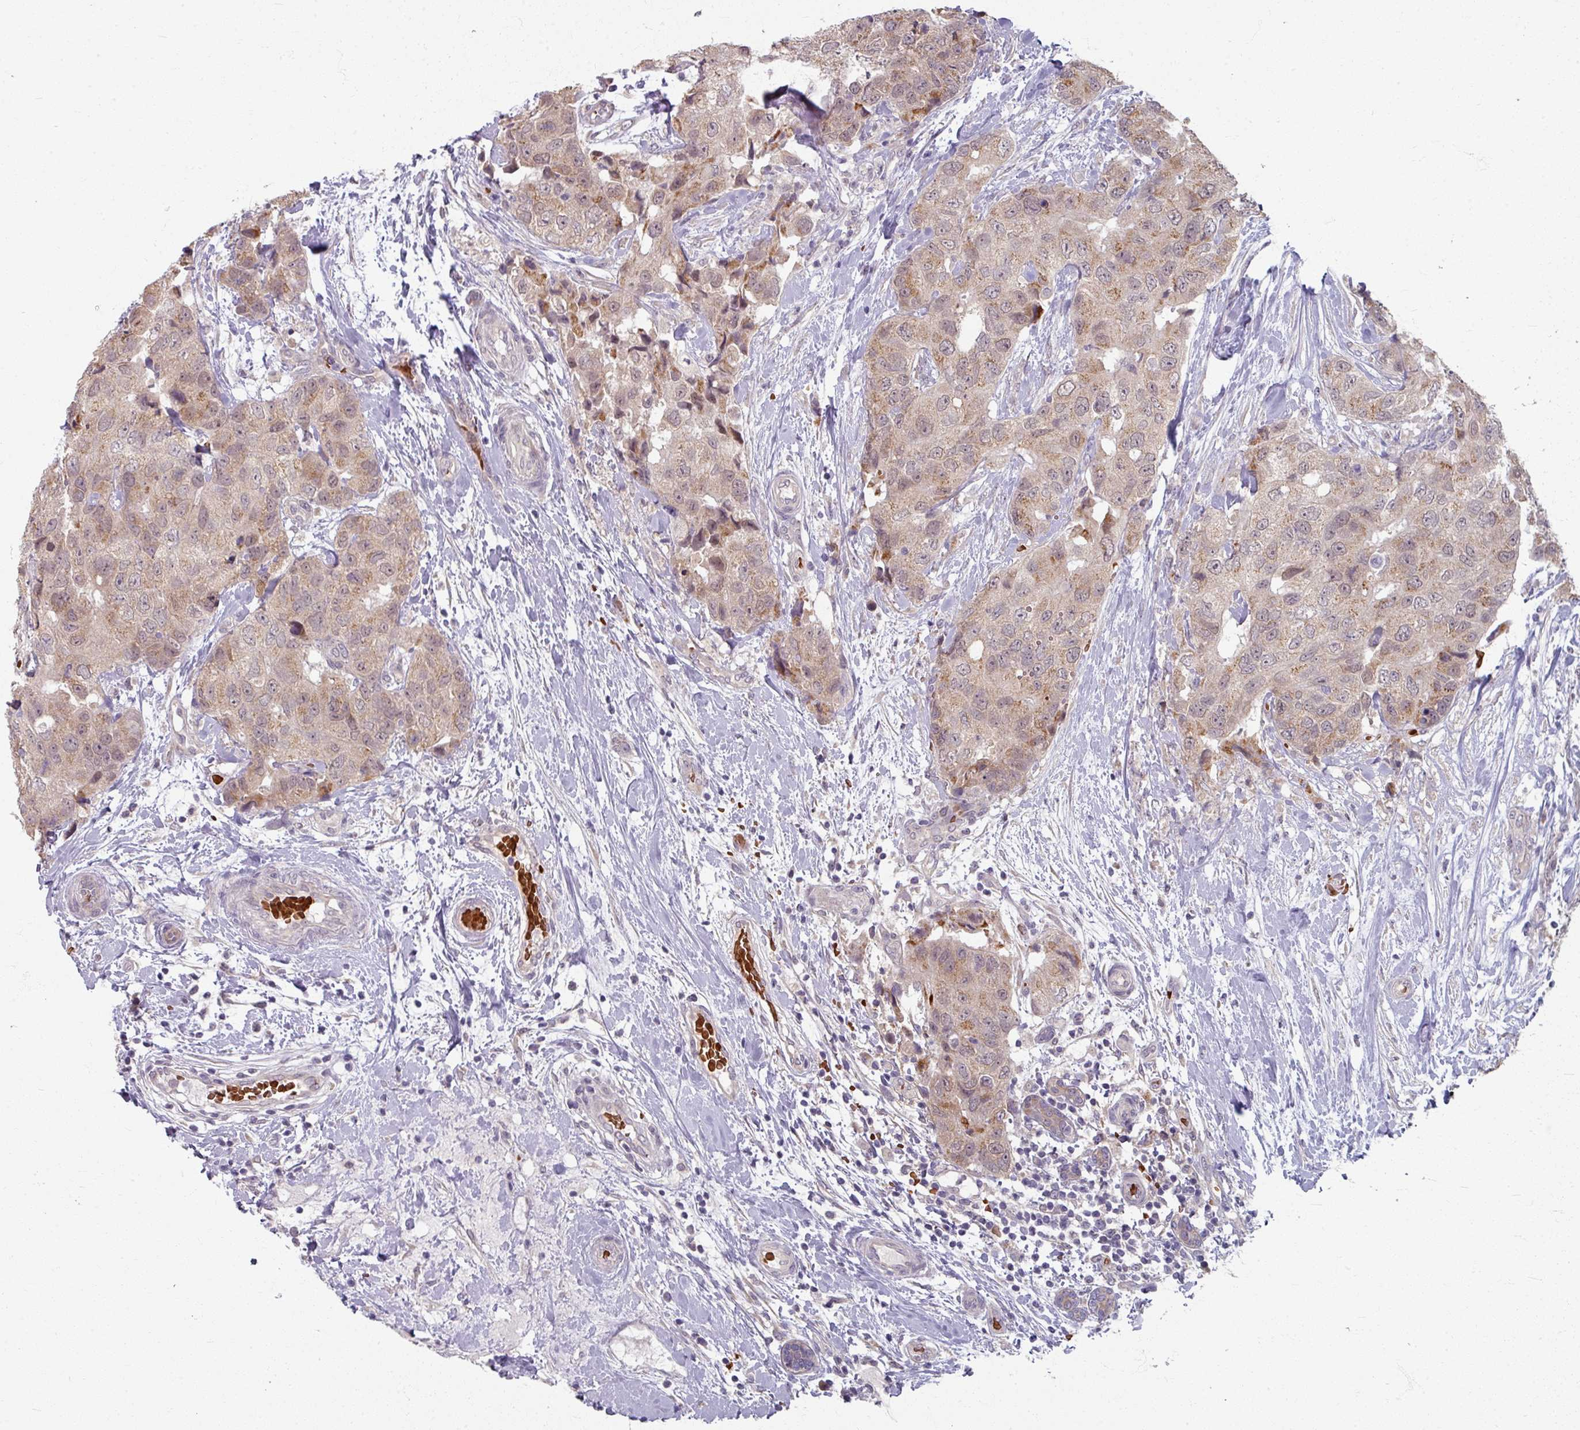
{"staining": {"intensity": "weak", "quantity": ">75%", "location": "cytoplasmic/membranous"}, "tissue": "breast cancer", "cell_type": "Tumor cells", "image_type": "cancer", "snomed": [{"axis": "morphology", "description": "Duct carcinoma"}, {"axis": "topography", "description": "Breast"}], "caption": "Tumor cells reveal low levels of weak cytoplasmic/membranous staining in approximately >75% of cells in human breast cancer.", "gene": "KMT5C", "patient": {"sex": "female", "age": 62}}